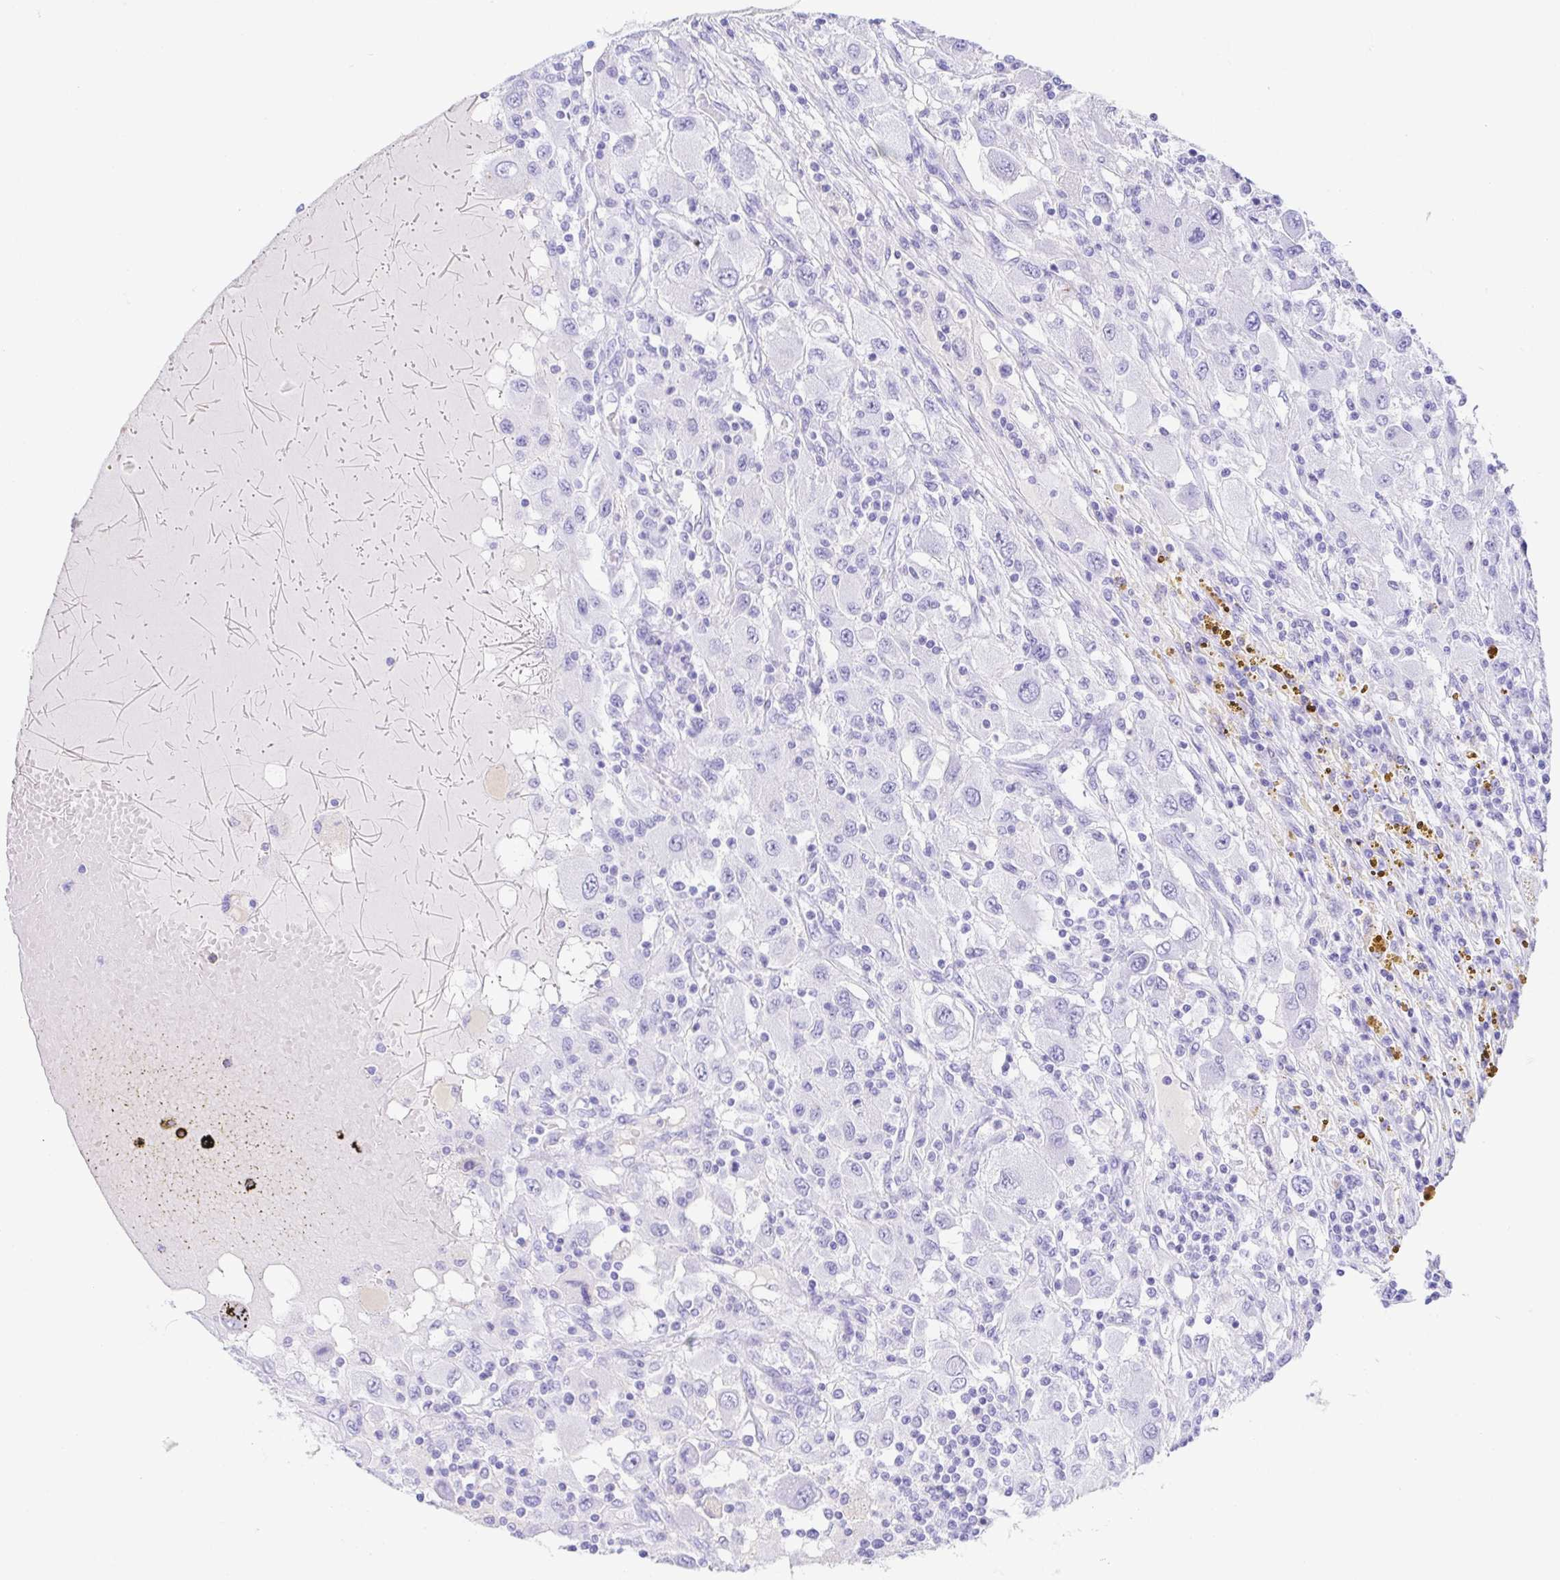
{"staining": {"intensity": "negative", "quantity": "none", "location": "none"}, "tissue": "renal cancer", "cell_type": "Tumor cells", "image_type": "cancer", "snomed": [{"axis": "morphology", "description": "Adenocarcinoma, NOS"}, {"axis": "topography", "description": "Kidney"}], "caption": "Tumor cells show no significant protein expression in renal cancer. (Brightfield microscopy of DAB (3,3'-diaminobenzidine) IHC at high magnification).", "gene": "GKN1", "patient": {"sex": "female", "age": 67}}